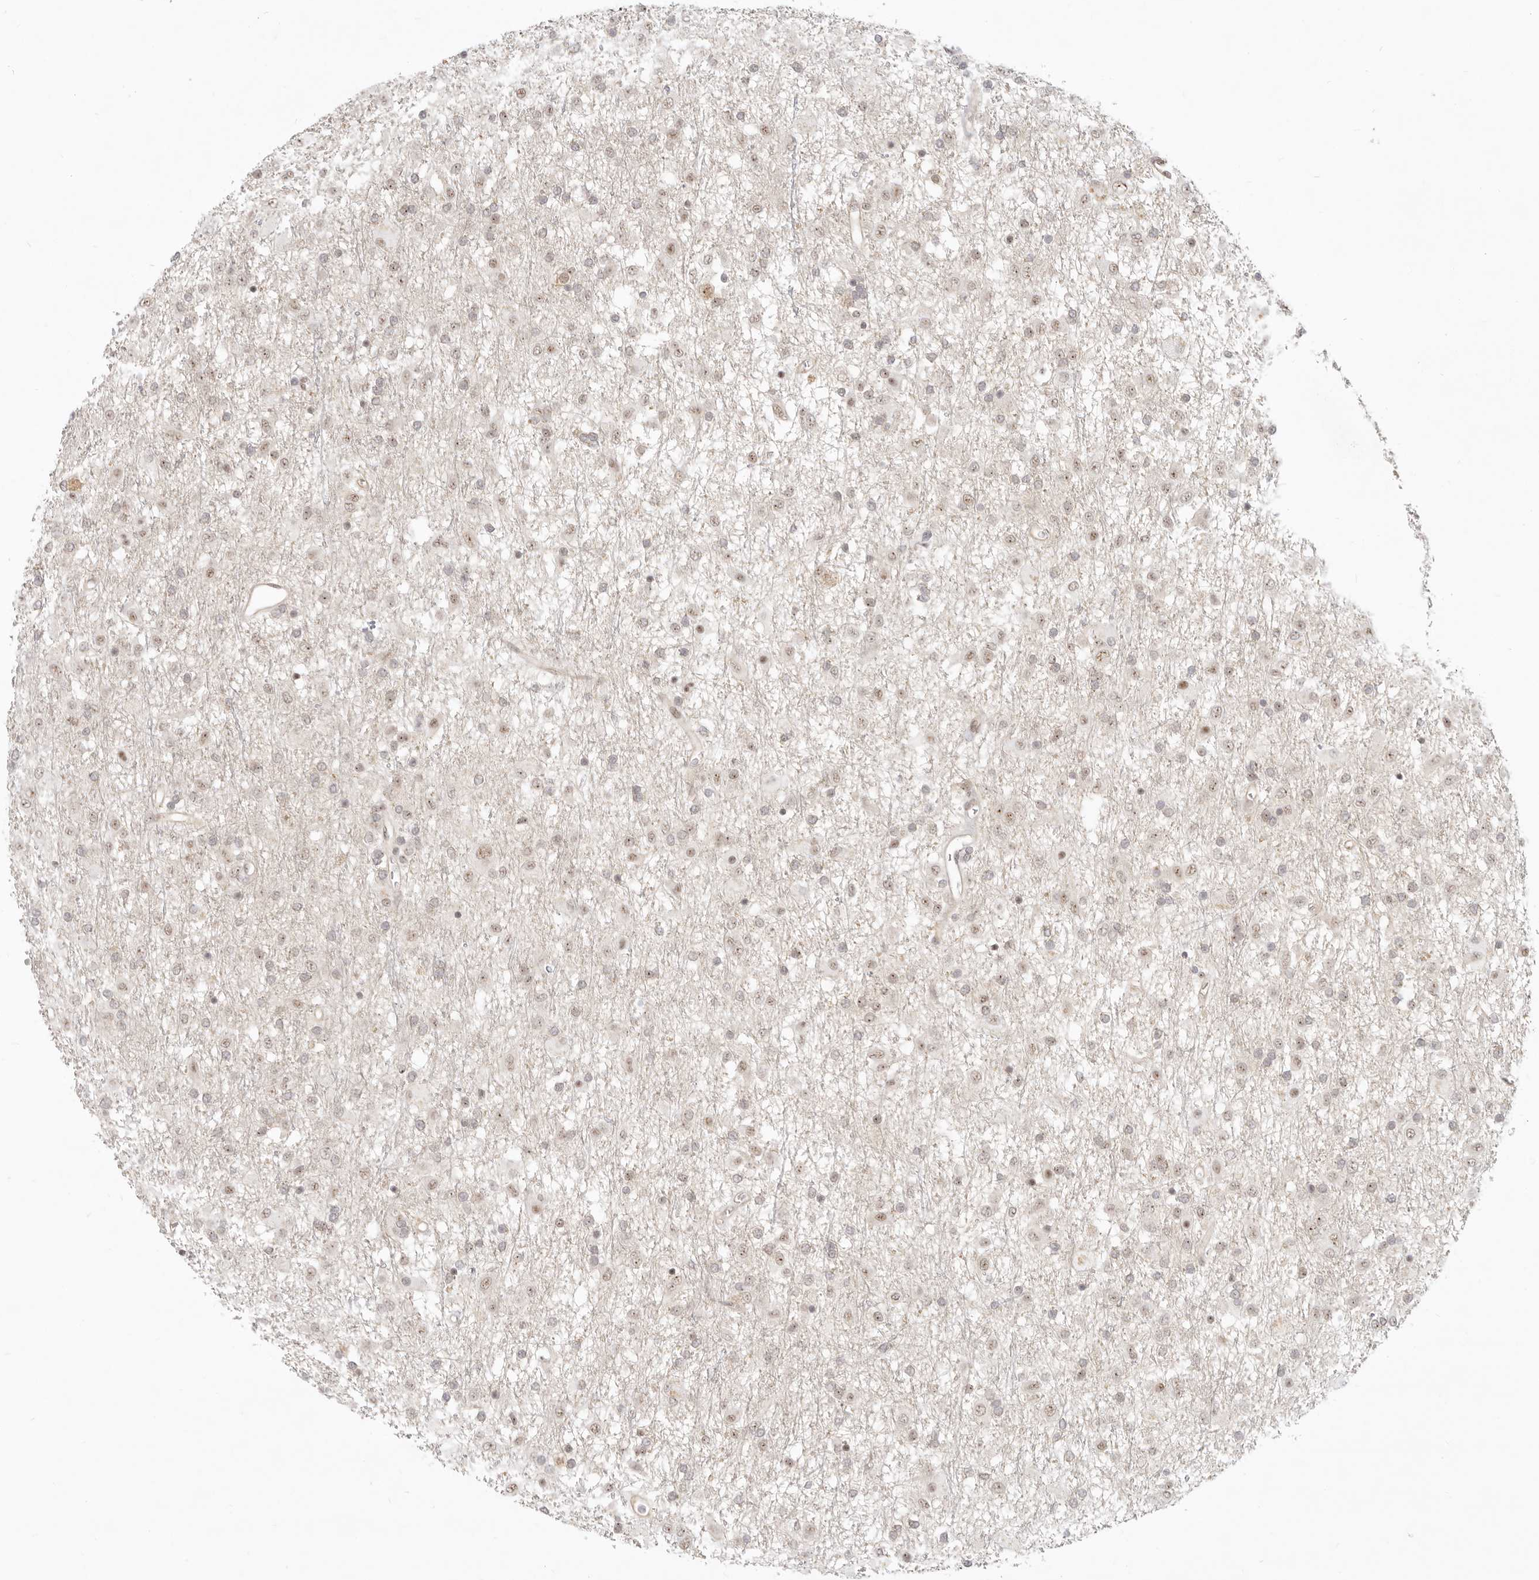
{"staining": {"intensity": "weak", "quantity": "25%-75%", "location": "nuclear"}, "tissue": "glioma", "cell_type": "Tumor cells", "image_type": "cancer", "snomed": [{"axis": "morphology", "description": "Glioma, malignant, Low grade"}, {"axis": "topography", "description": "Brain"}], "caption": "An IHC image of neoplastic tissue is shown. Protein staining in brown shows weak nuclear positivity in glioma within tumor cells.", "gene": "BAP1", "patient": {"sex": "male", "age": 65}}